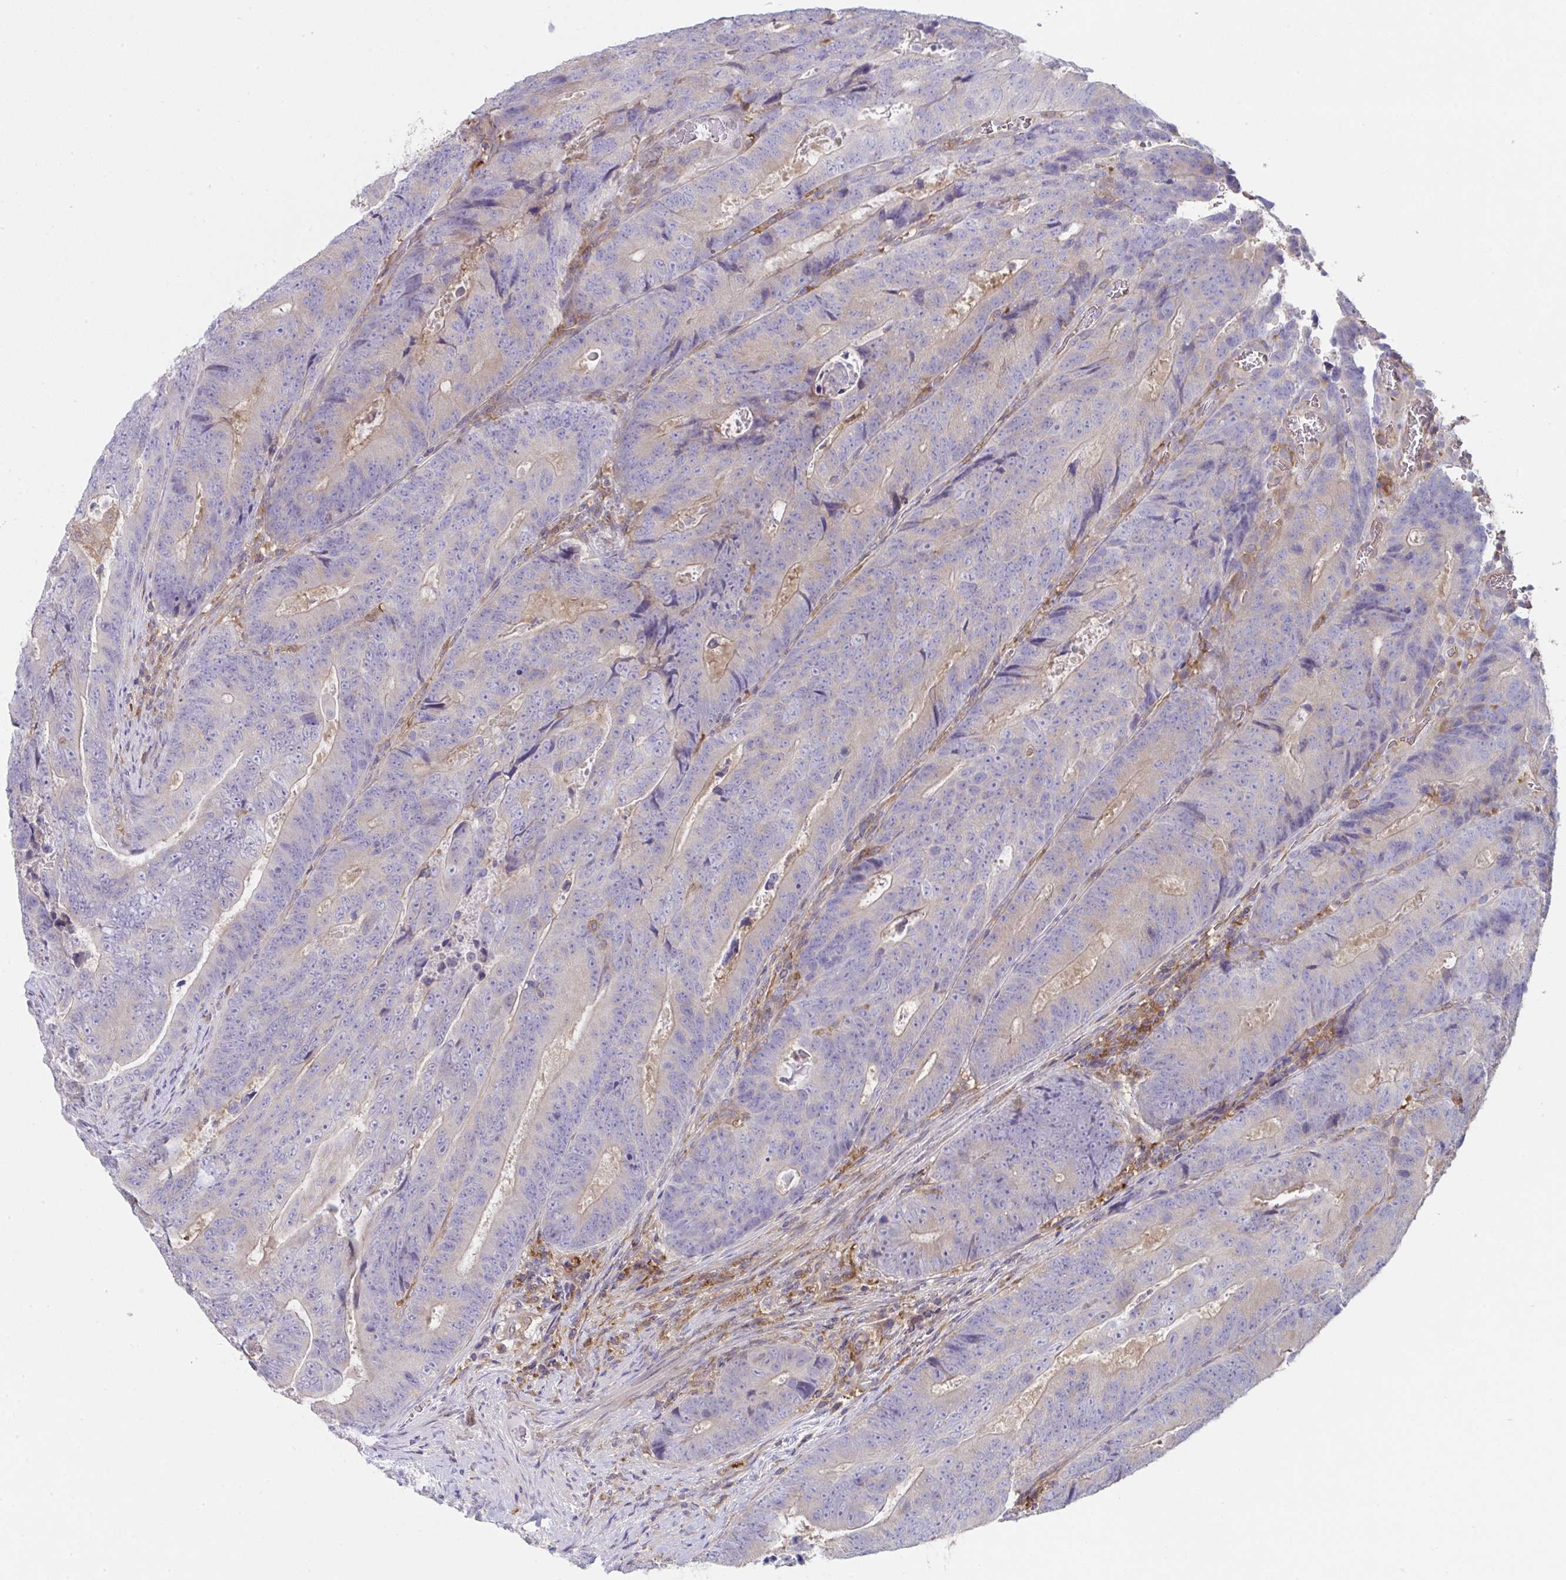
{"staining": {"intensity": "negative", "quantity": "none", "location": "none"}, "tissue": "colorectal cancer", "cell_type": "Tumor cells", "image_type": "cancer", "snomed": [{"axis": "morphology", "description": "Adenocarcinoma, NOS"}, {"axis": "topography", "description": "Colon"}], "caption": "High magnification brightfield microscopy of colorectal cancer (adenocarcinoma) stained with DAB (brown) and counterstained with hematoxylin (blue): tumor cells show no significant expression. The staining is performed using DAB (3,3'-diaminobenzidine) brown chromogen with nuclei counter-stained in using hematoxylin.", "gene": "ALDH16A1", "patient": {"sex": "female", "age": 48}}